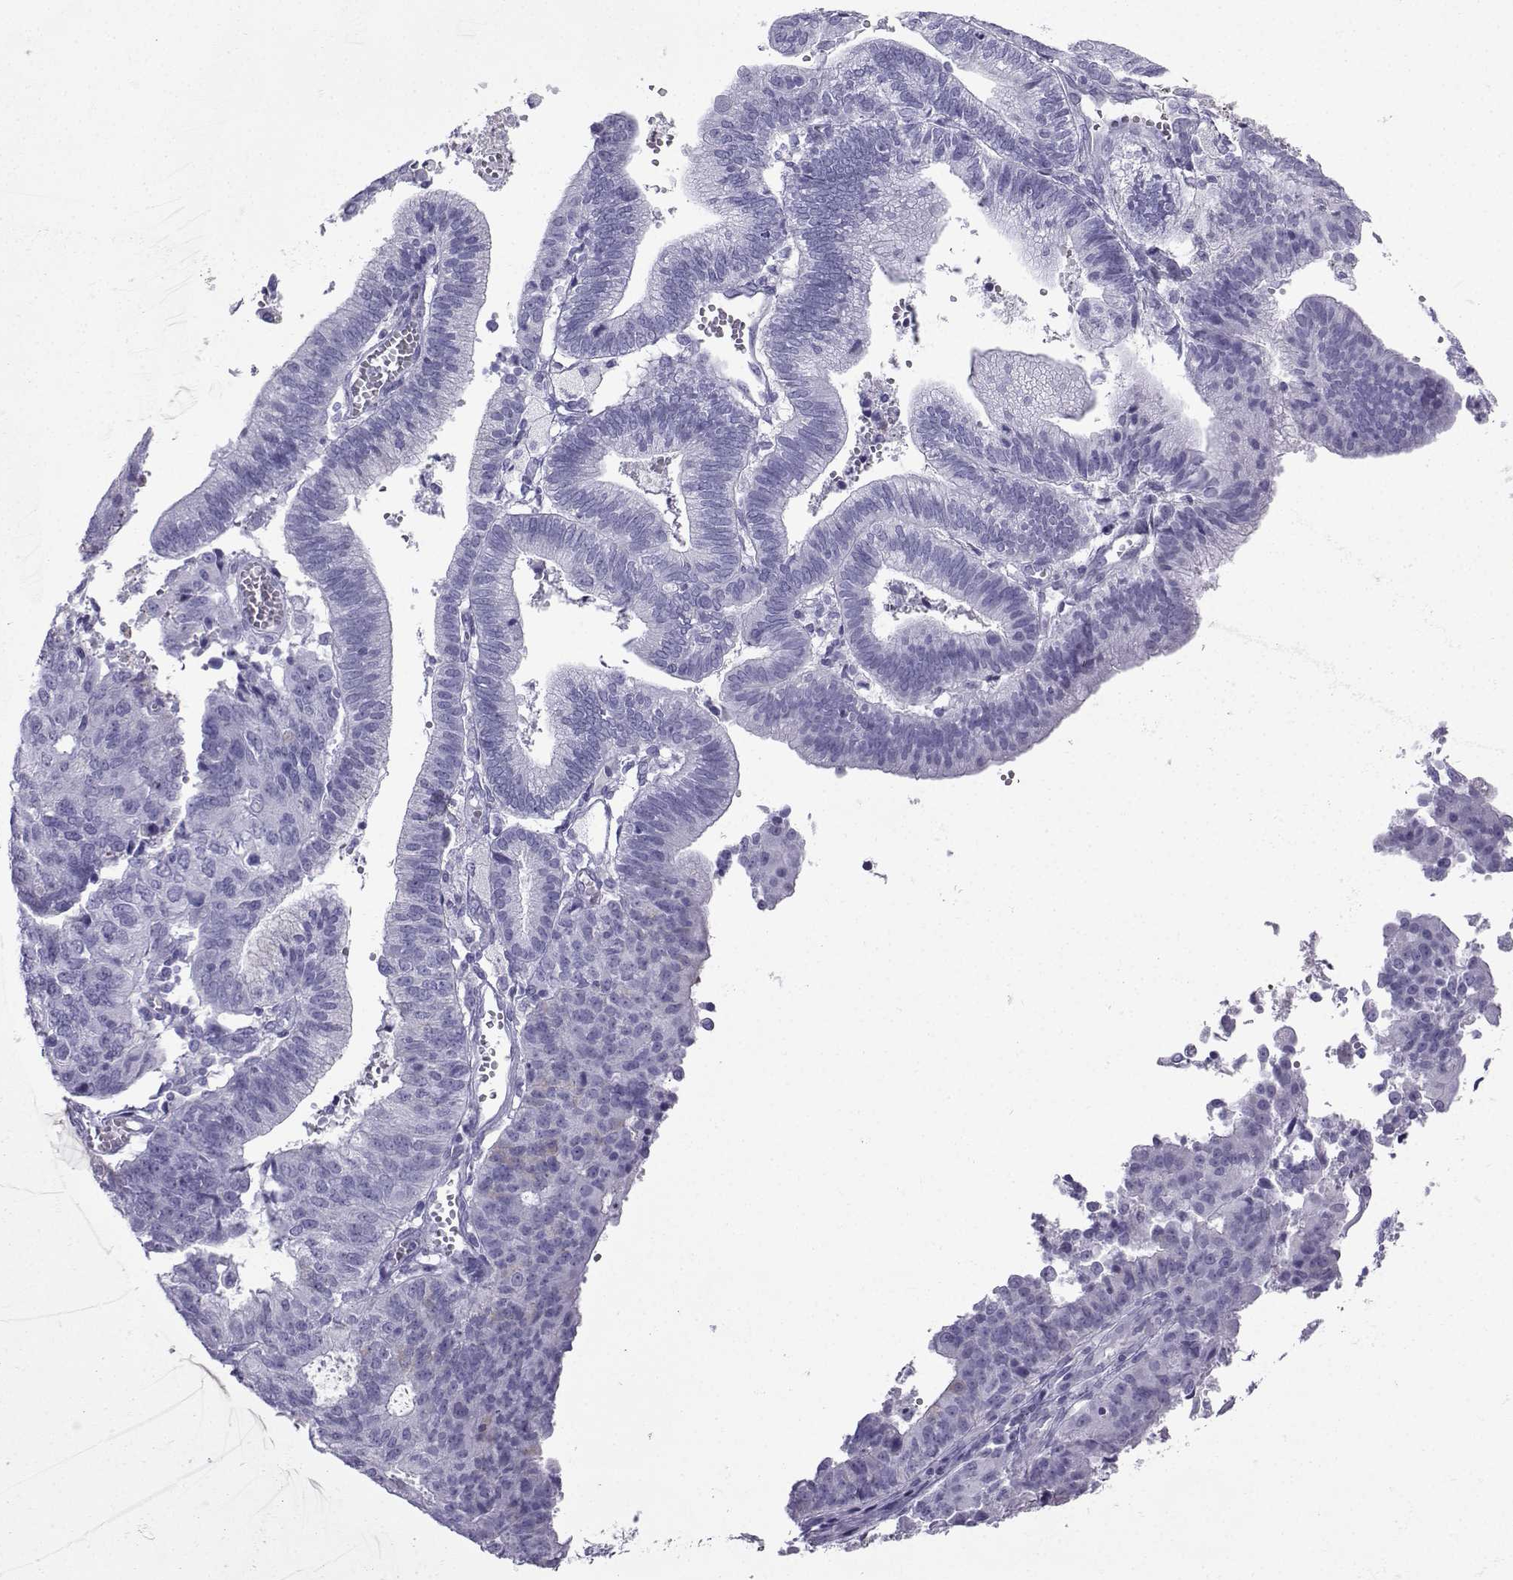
{"staining": {"intensity": "negative", "quantity": "none", "location": "none"}, "tissue": "endometrial cancer", "cell_type": "Tumor cells", "image_type": "cancer", "snomed": [{"axis": "morphology", "description": "Adenocarcinoma, NOS"}, {"axis": "topography", "description": "Endometrium"}], "caption": "This histopathology image is of adenocarcinoma (endometrial) stained with IHC to label a protein in brown with the nuclei are counter-stained blue. There is no positivity in tumor cells.", "gene": "SLC18A2", "patient": {"sex": "female", "age": 82}}